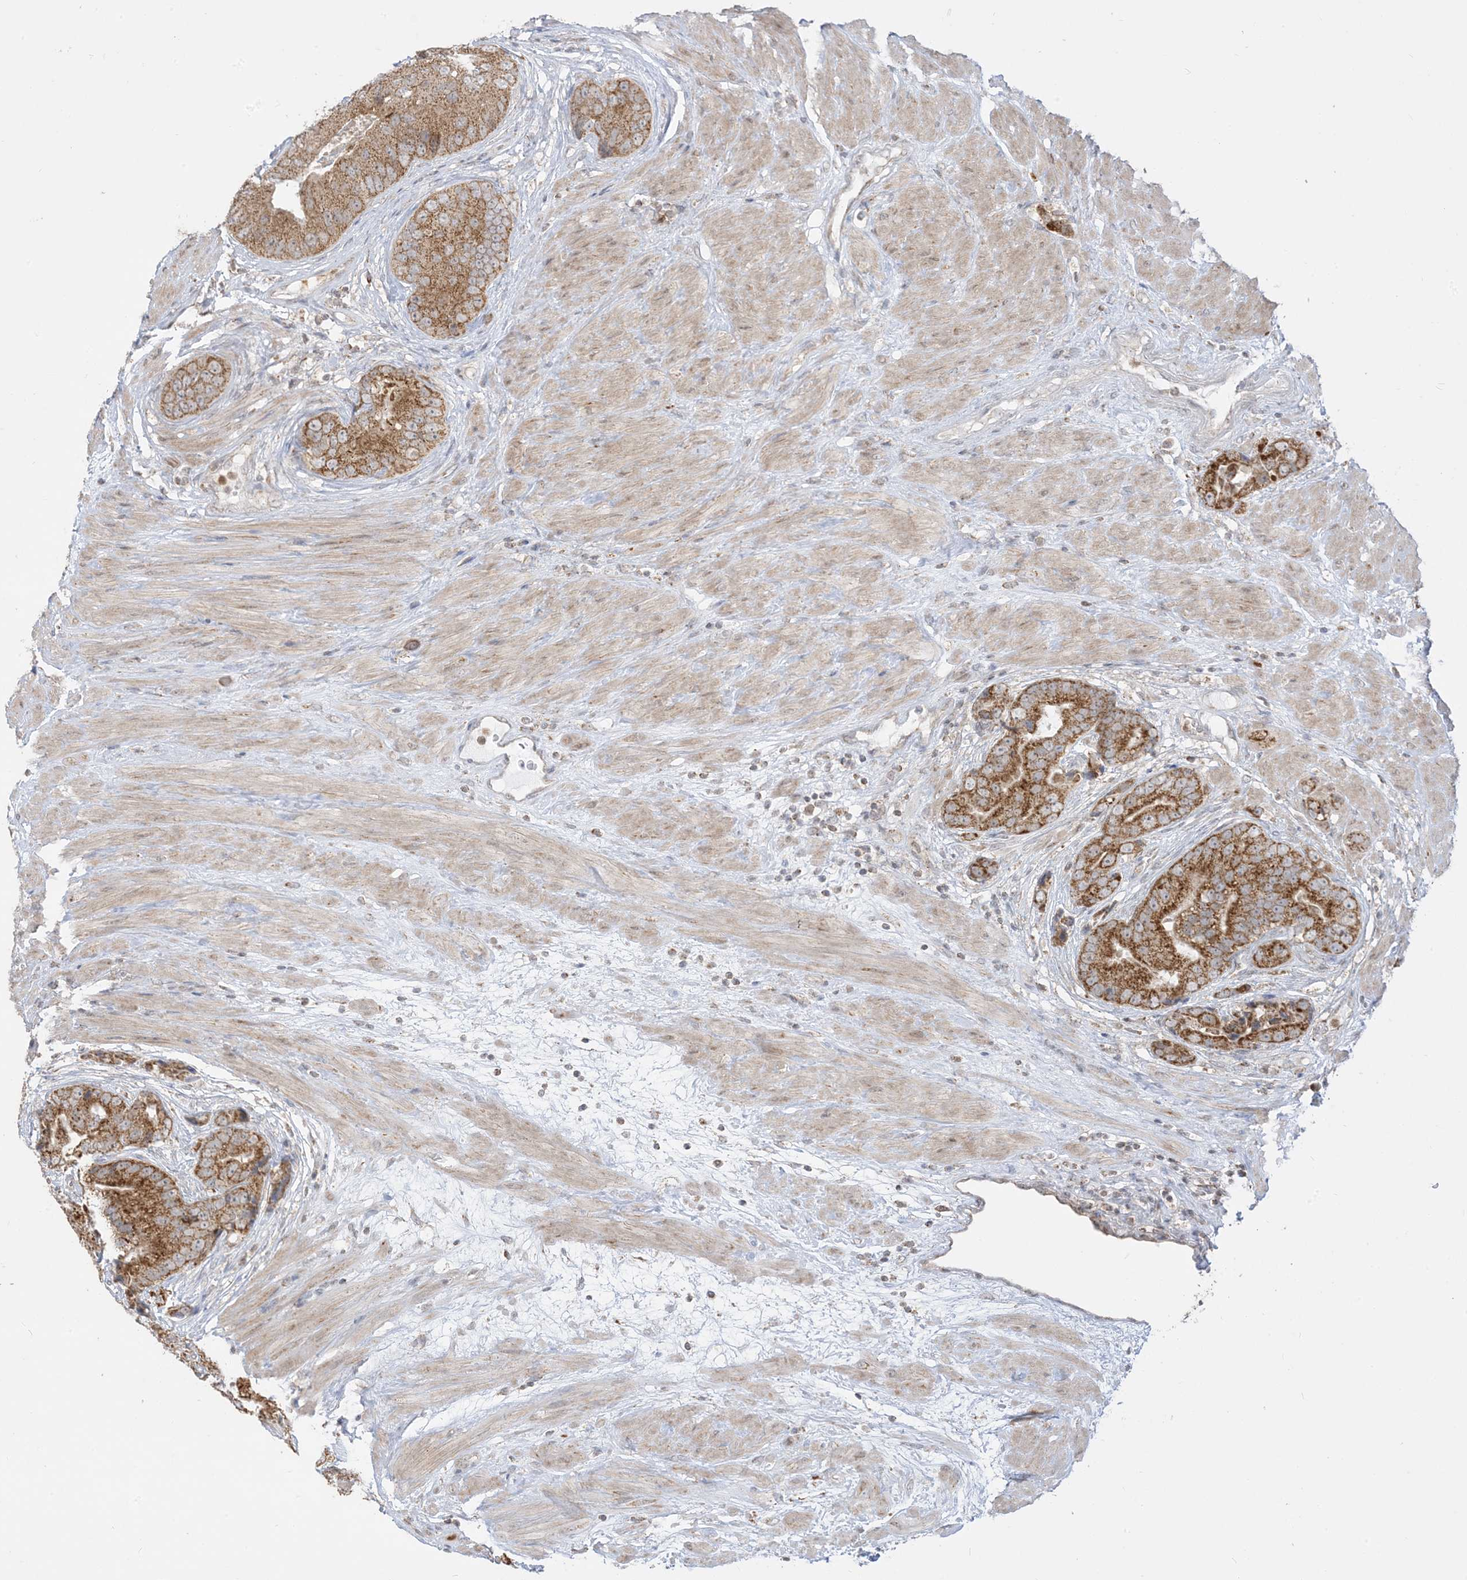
{"staining": {"intensity": "moderate", "quantity": ">75%", "location": "cytoplasmic/membranous"}, "tissue": "prostate cancer", "cell_type": "Tumor cells", "image_type": "cancer", "snomed": [{"axis": "morphology", "description": "Adenocarcinoma, High grade"}, {"axis": "topography", "description": "Prostate"}], "caption": "Moderate cytoplasmic/membranous protein staining is seen in approximately >75% of tumor cells in prostate cancer (high-grade adenocarcinoma).", "gene": "KANSL3", "patient": {"sex": "male", "age": 70}}